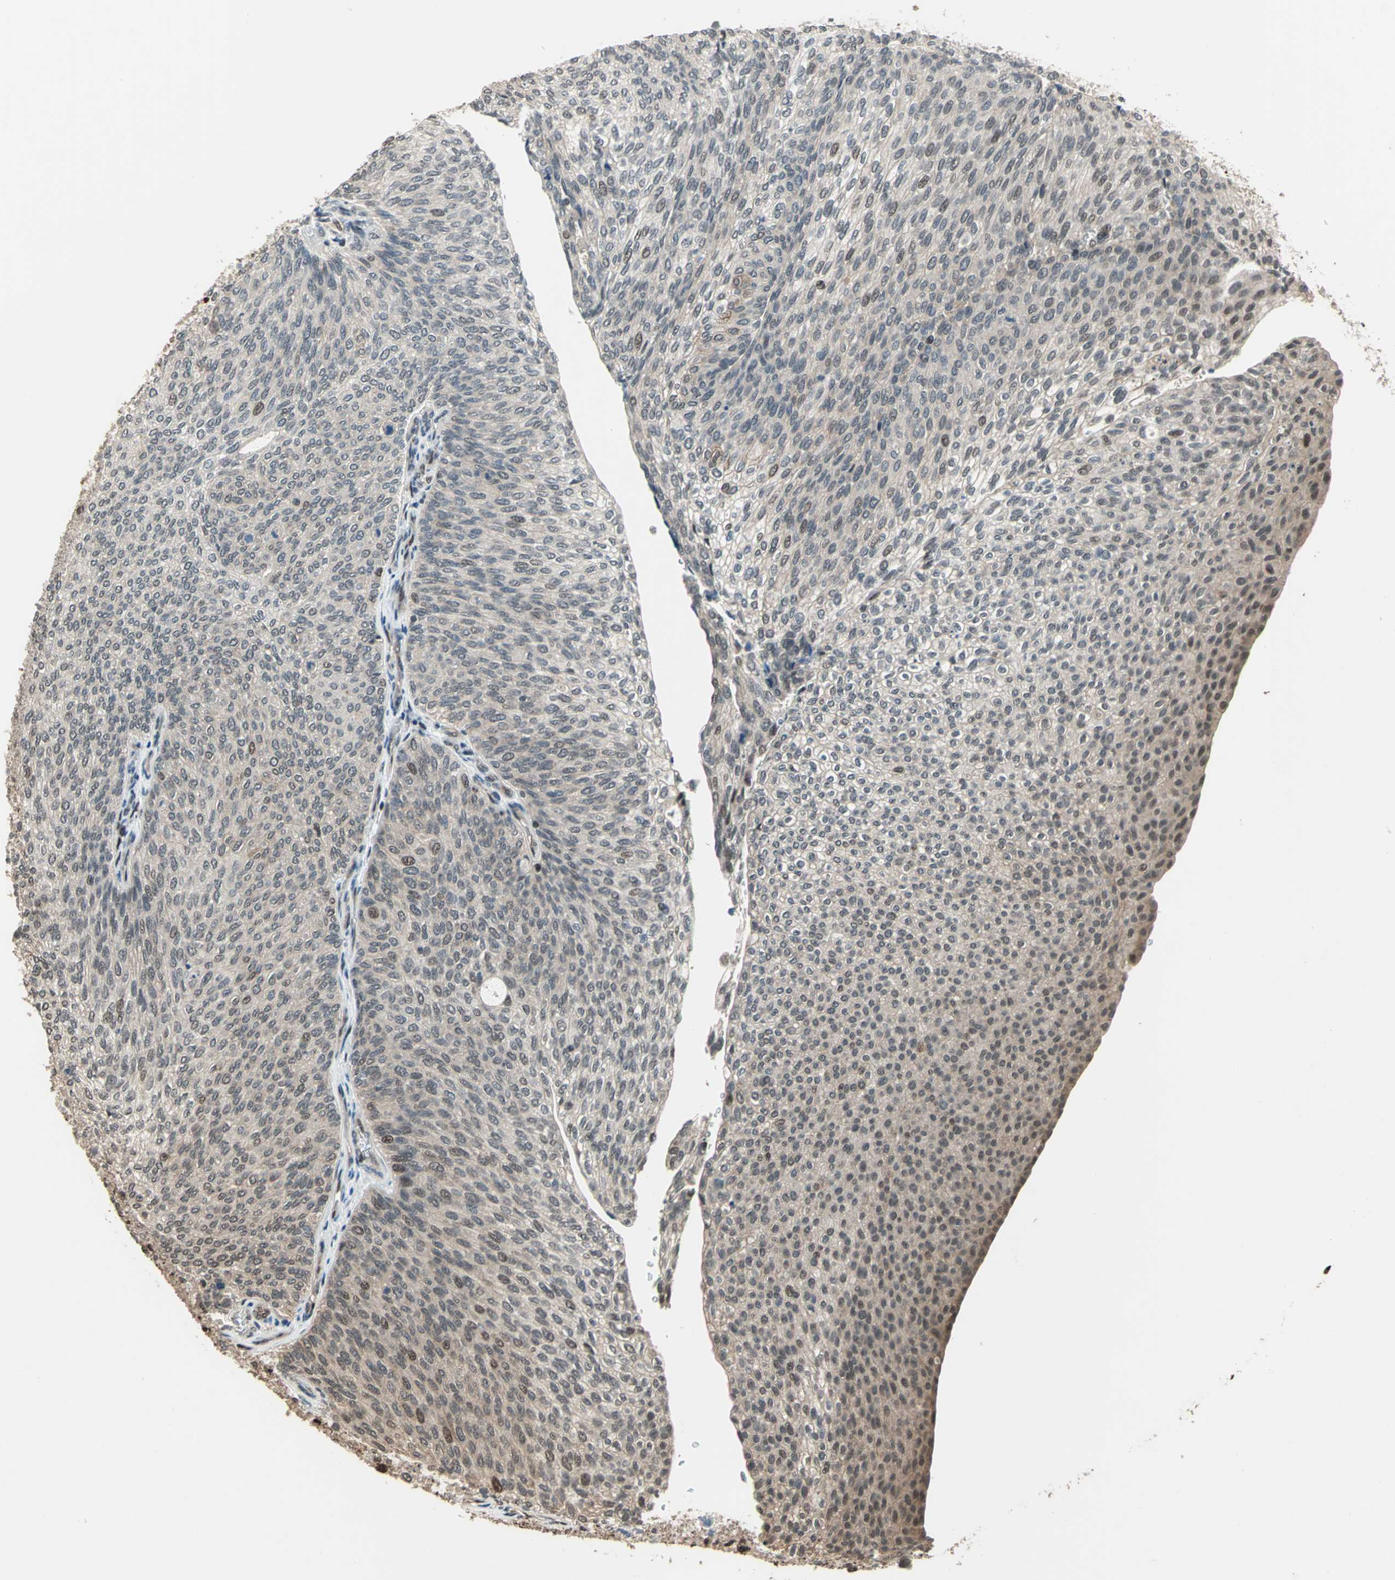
{"staining": {"intensity": "weak", "quantity": "25%-75%", "location": "nuclear"}, "tissue": "urothelial cancer", "cell_type": "Tumor cells", "image_type": "cancer", "snomed": [{"axis": "morphology", "description": "Urothelial carcinoma, Low grade"}, {"axis": "topography", "description": "Urinary bladder"}], "caption": "Immunohistochemistry of human urothelial cancer exhibits low levels of weak nuclear staining in approximately 25%-75% of tumor cells. (DAB = brown stain, brightfield microscopy at high magnification).", "gene": "MIS18BP1", "patient": {"sex": "female", "age": 79}}